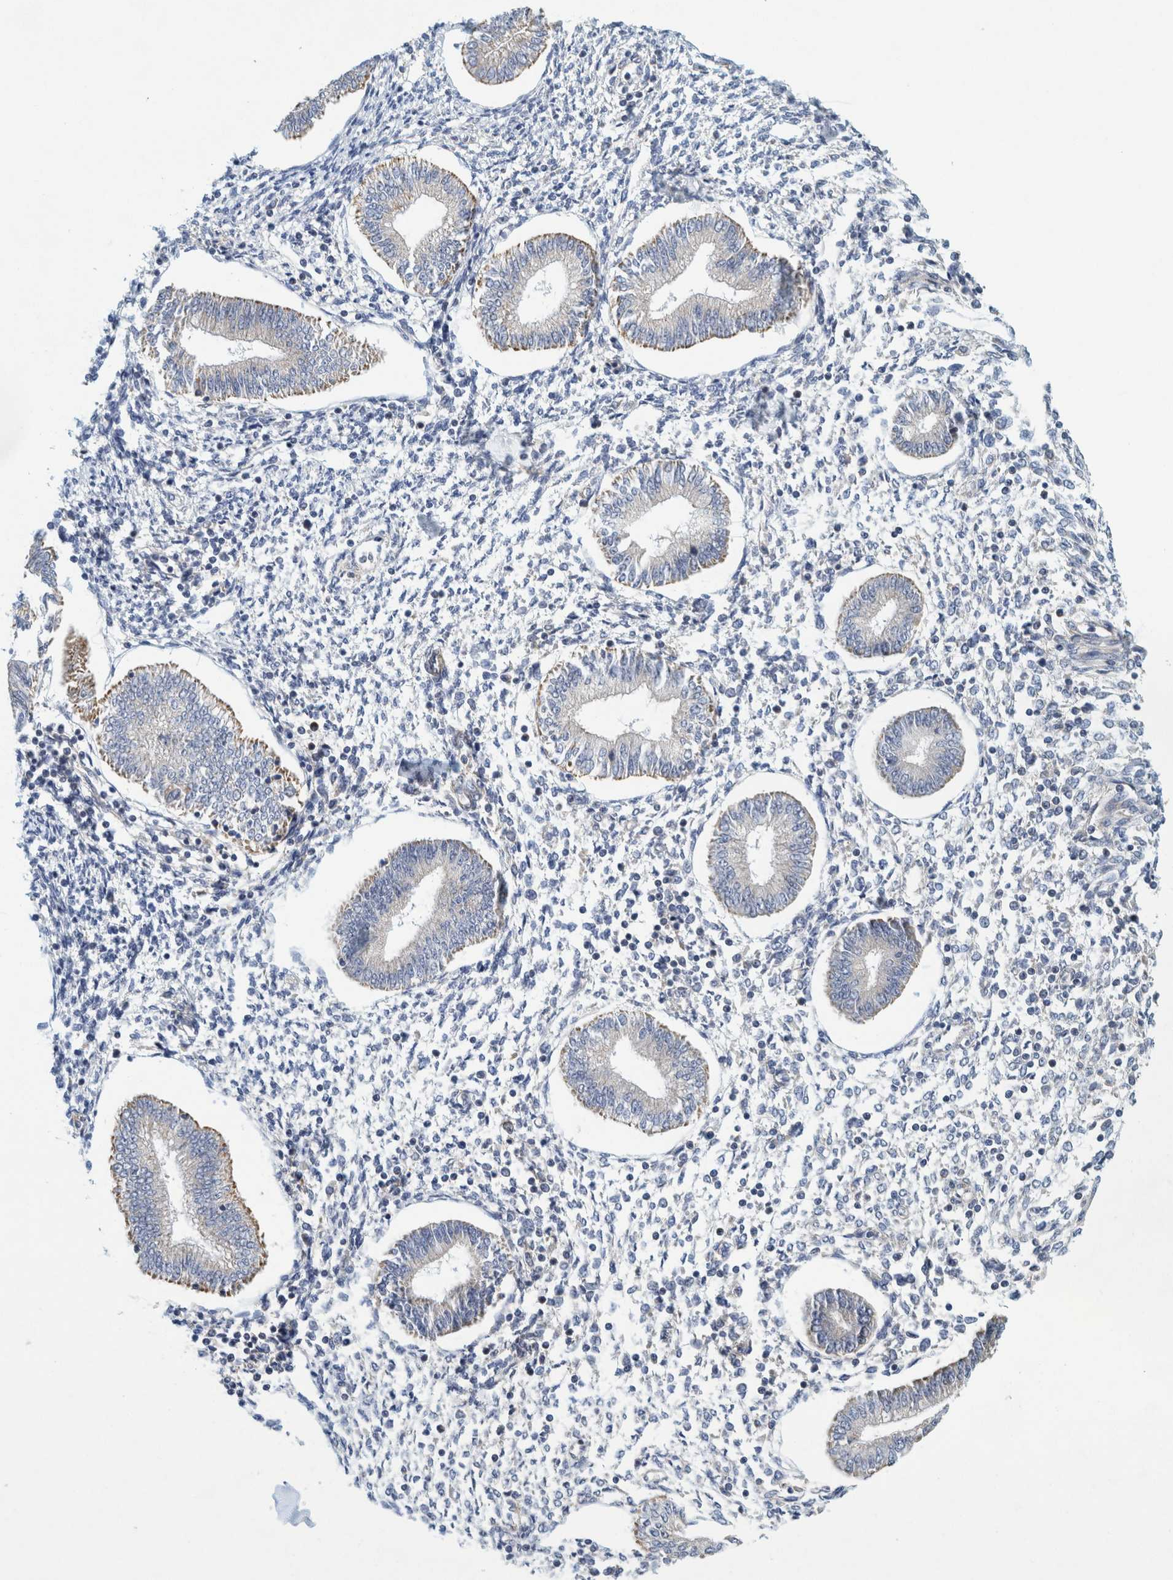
{"staining": {"intensity": "negative", "quantity": "none", "location": "none"}, "tissue": "endometrium", "cell_type": "Cells in endometrial stroma", "image_type": "normal", "snomed": [{"axis": "morphology", "description": "Normal tissue, NOS"}, {"axis": "topography", "description": "Endometrium"}], "caption": "High power microscopy histopathology image of an immunohistochemistry photomicrograph of normal endometrium, revealing no significant positivity in cells in endometrial stroma.", "gene": "ZNF324B", "patient": {"sex": "female", "age": 50}}